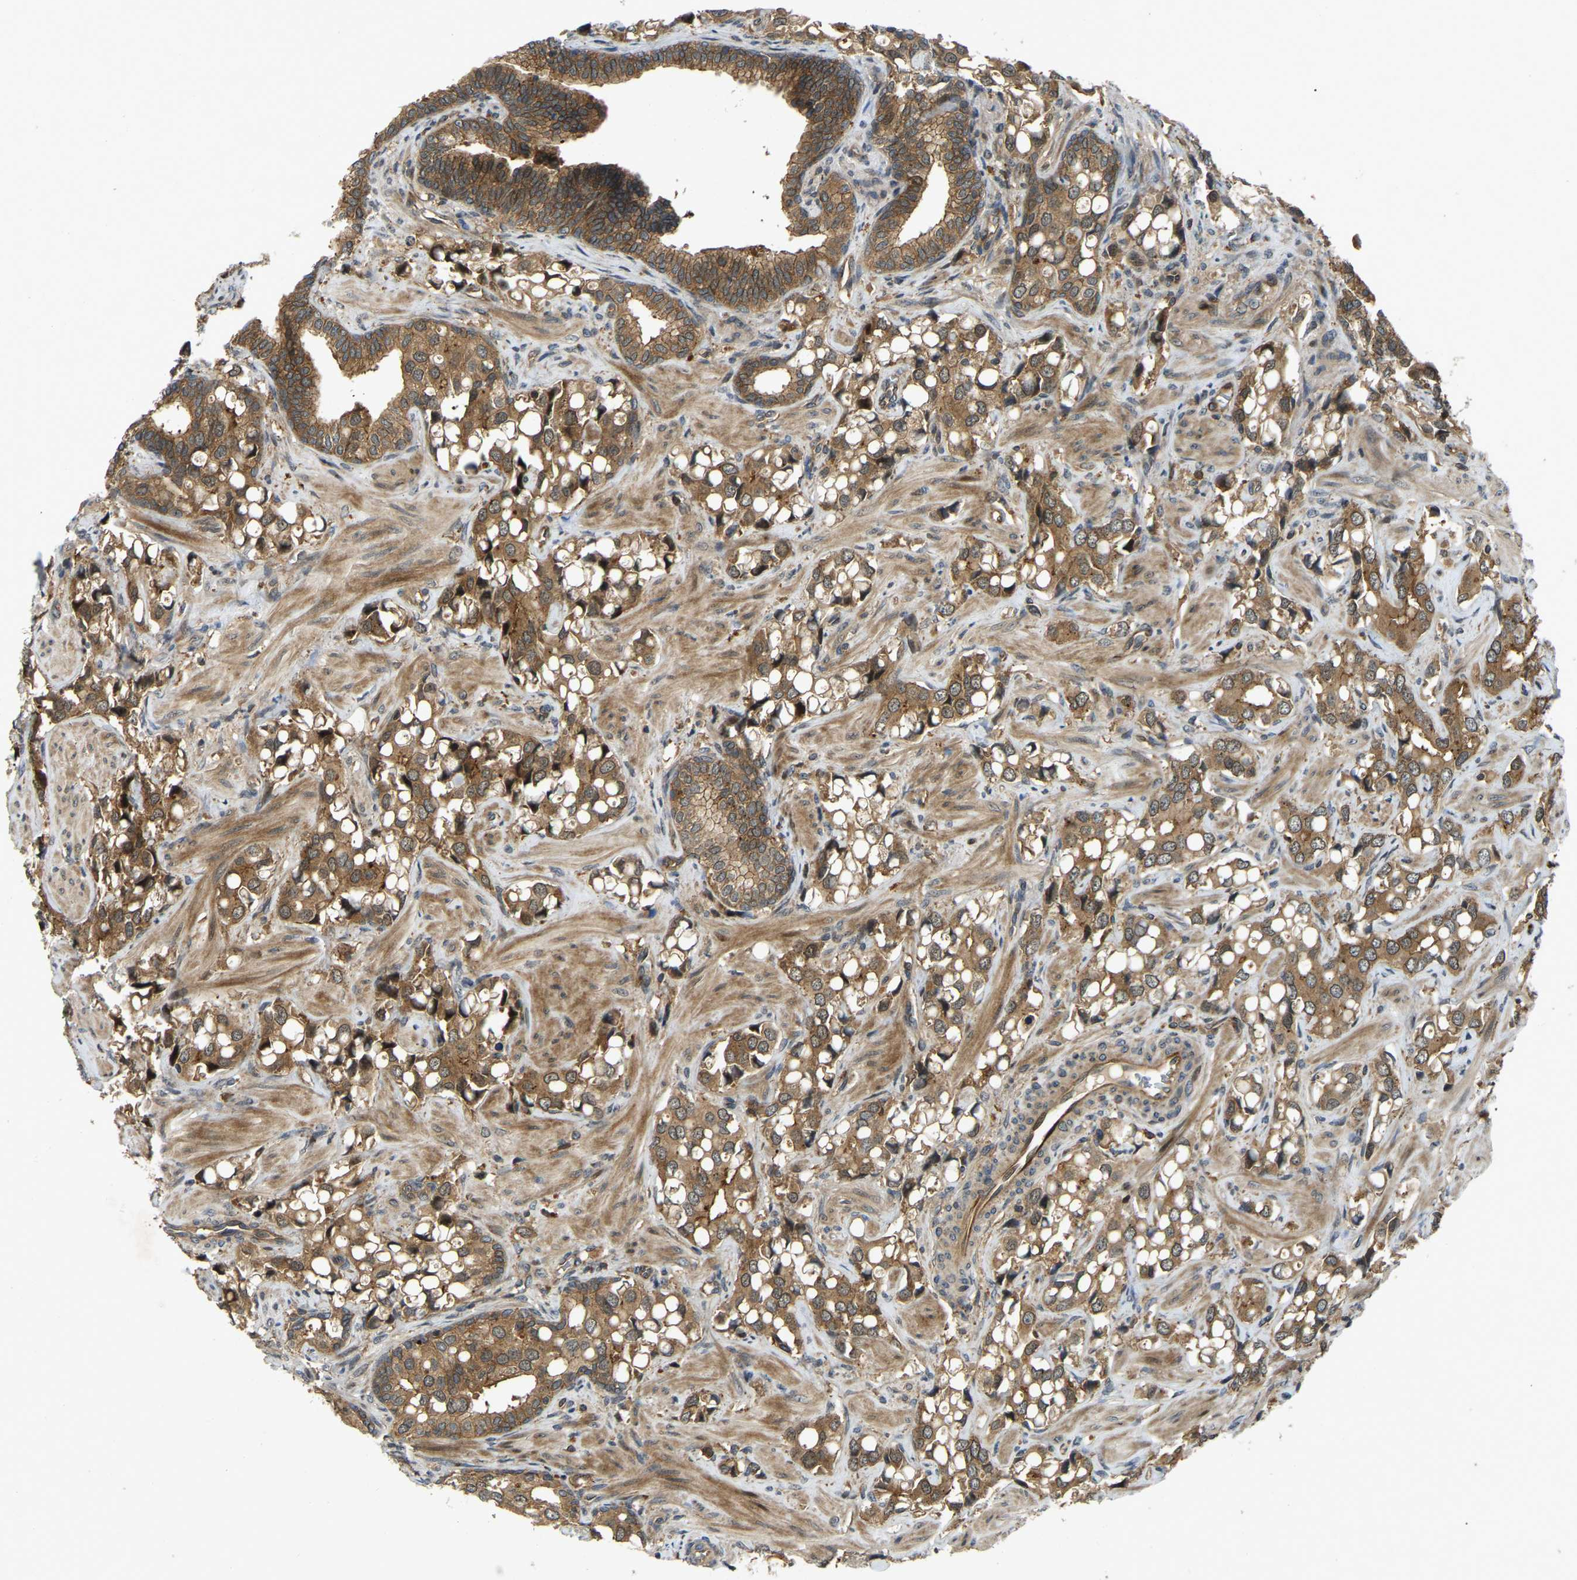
{"staining": {"intensity": "moderate", "quantity": ">75%", "location": "cytoplasmic/membranous,nuclear"}, "tissue": "prostate cancer", "cell_type": "Tumor cells", "image_type": "cancer", "snomed": [{"axis": "morphology", "description": "Adenocarcinoma, High grade"}, {"axis": "topography", "description": "Prostate"}], "caption": "An immunohistochemistry photomicrograph of neoplastic tissue is shown. Protein staining in brown labels moderate cytoplasmic/membranous and nuclear positivity in prostate cancer (adenocarcinoma (high-grade)) within tumor cells.", "gene": "KIAA1549", "patient": {"sex": "male", "age": 52}}